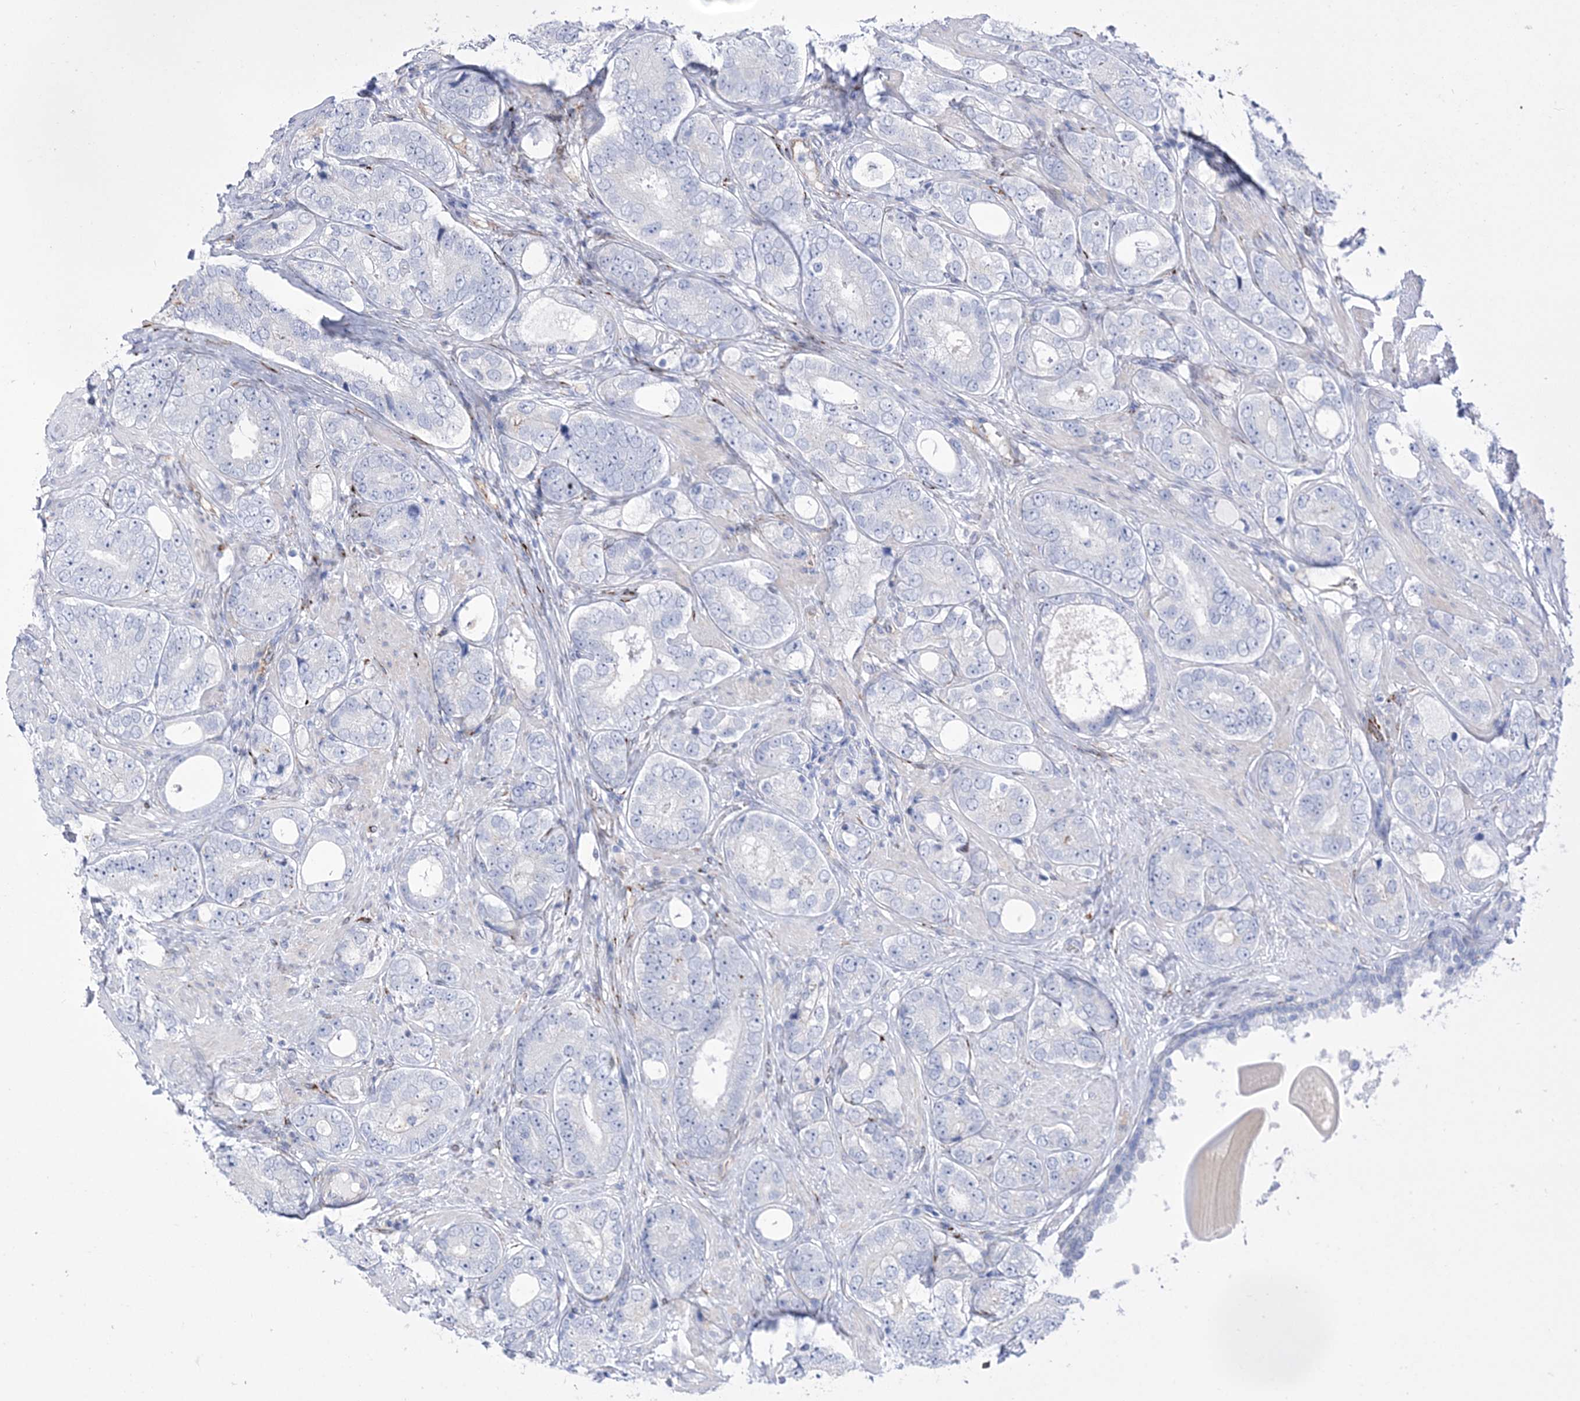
{"staining": {"intensity": "negative", "quantity": "none", "location": "none"}, "tissue": "prostate cancer", "cell_type": "Tumor cells", "image_type": "cancer", "snomed": [{"axis": "morphology", "description": "Adenocarcinoma, High grade"}, {"axis": "topography", "description": "Prostate"}], "caption": "Immunohistochemical staining of human adenocarcinoma (high-grade) (prostate) displays no significant positivity in tumor cells.", "gene": "RAB11FIP5", "patient": {"sex": "male", "age": 56}}